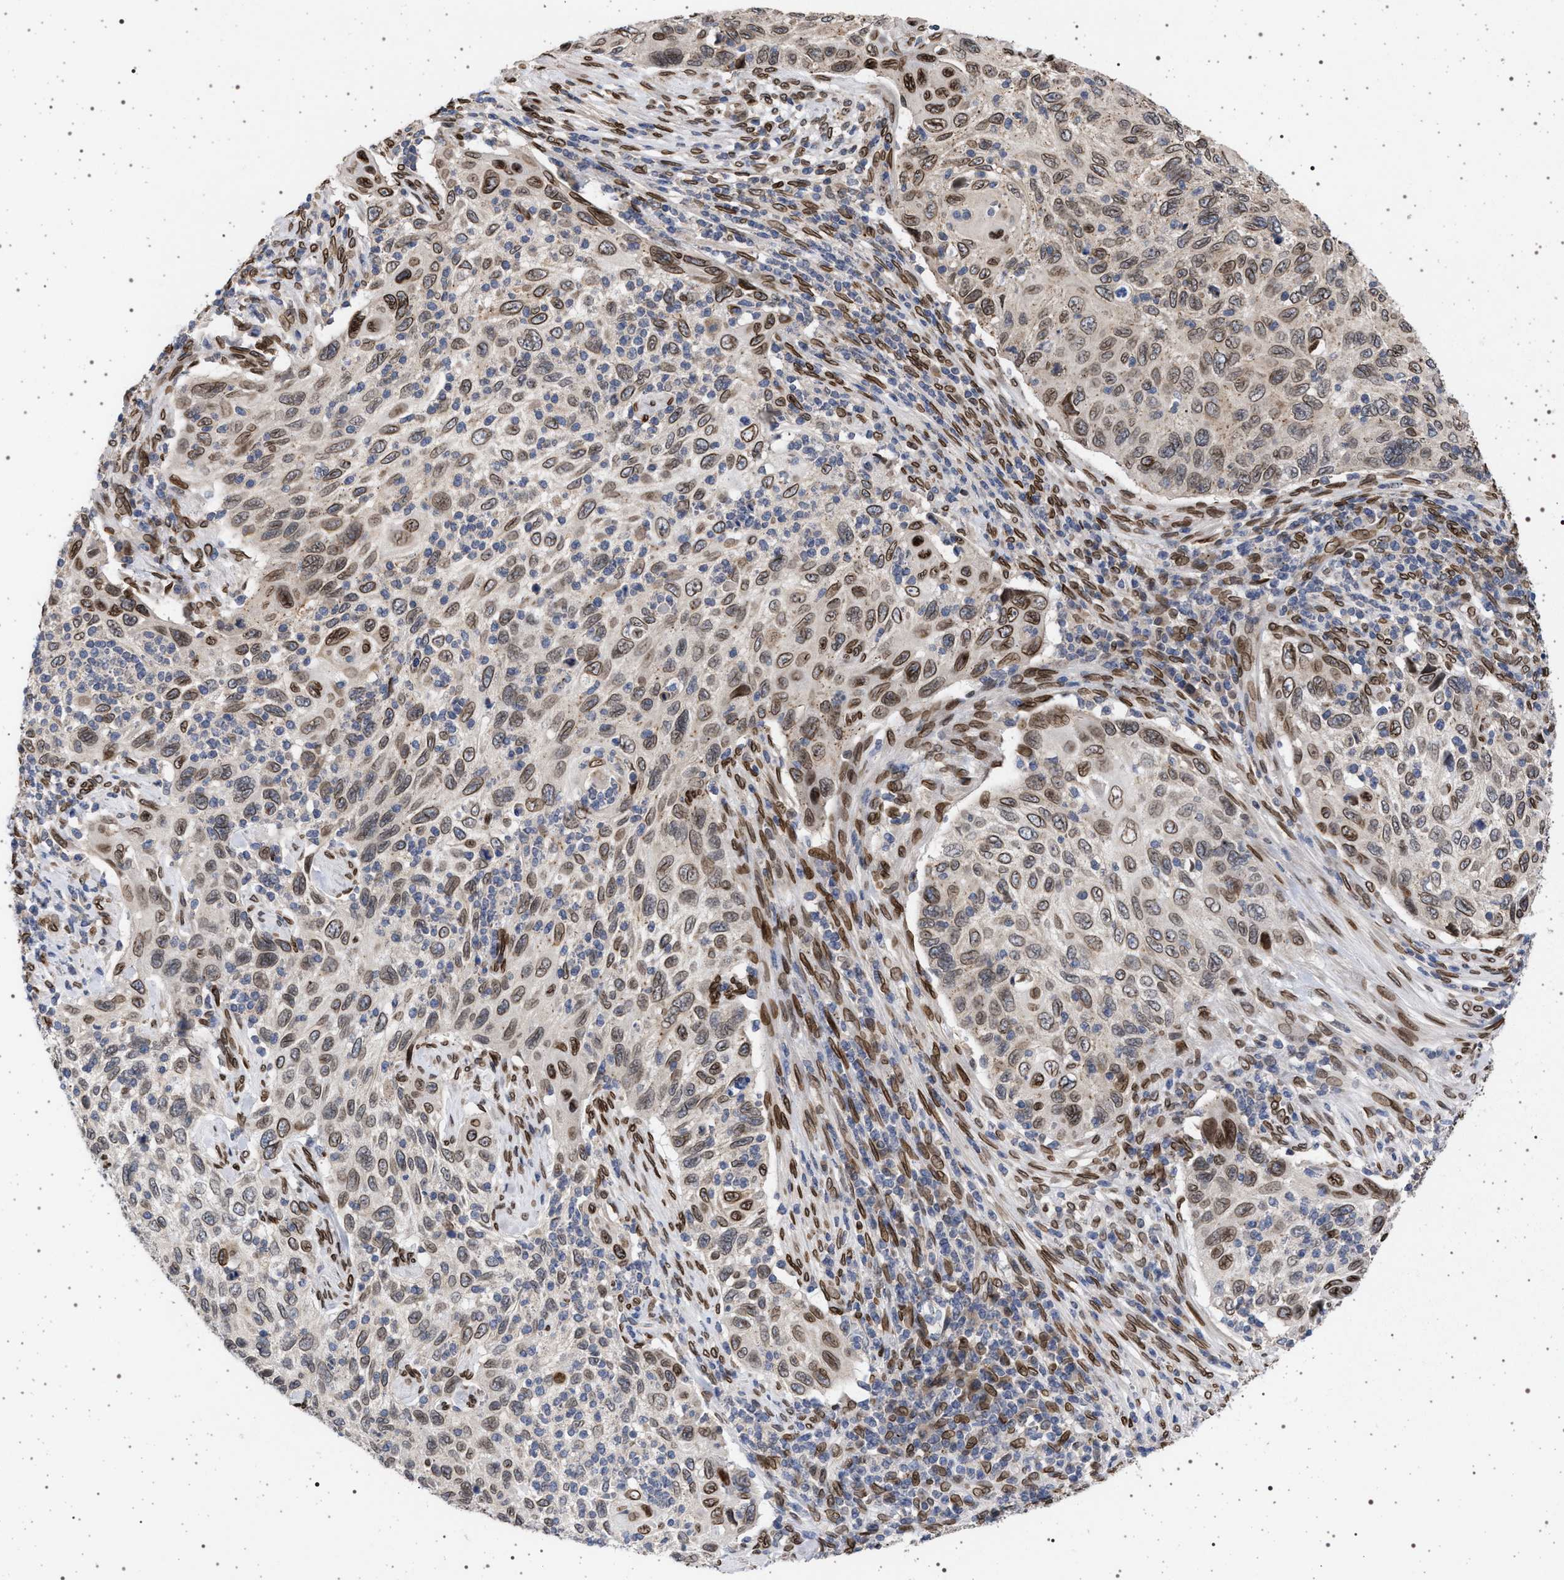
{"staining": {"intensity": "moderate", "quantity": ">75%", "location": "cytoplasmic/membranous,nuclear"}, "tissue": "cervical cancer", "cell_type": "Tumor cells", "image_type": "cancer", "snomed": [{"axis": "morphology", "description": "Squamous cell carcinoma, NOS"}, {"axis": "topography", "description": "Cervix"}], "caption": "The photomicrograph reveals immunohistochemical staining of squamous cell carcinoma (cervical). There is moderate cytoplasmic/membranous and nuclear positivity is identified in about >75% of tumor cells.", "gene": "ING2", "patient": {"sex": "female", "age": 70}}